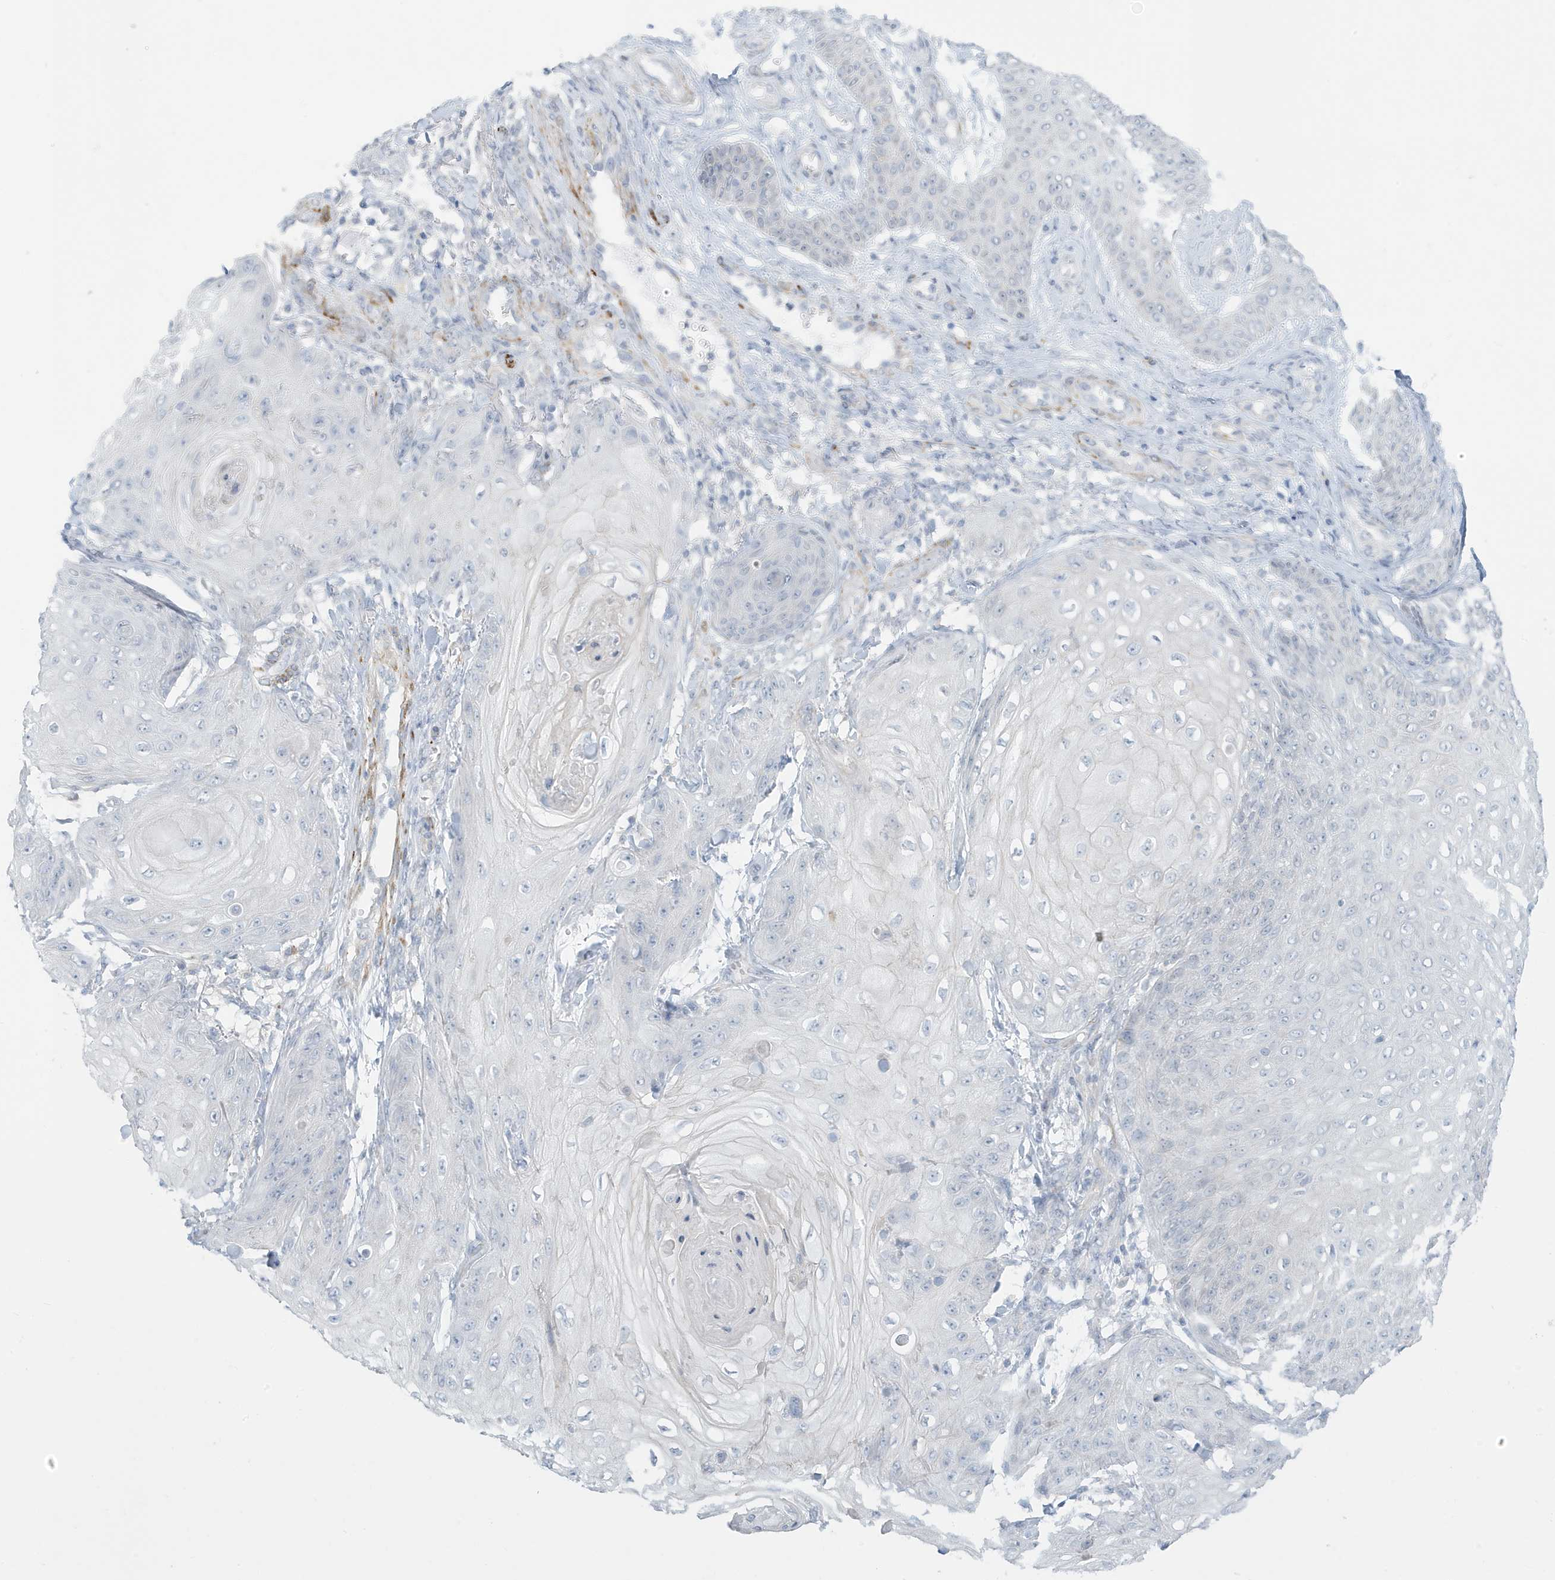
{"staining": {"intensity": "negative", "quantity": "none", "location": "none"}, "tissue": "skin cancer", "cell_type": "Tumor cells", "image_type": "cancer", "snomed": [{"axis": "morphology", "description": "Squamous cell carcinoma, NOS"}, {"axis": "topography", "description": "Skin"}], "caption": "DAB (3,3'-diaminobenzidine) immunohistochemical staining of human squamous cell carcinoma (skin) shows no significant expression in tumor cells.", "gene": "PERM1", "patient": {"sex": "male", "age": 74}}